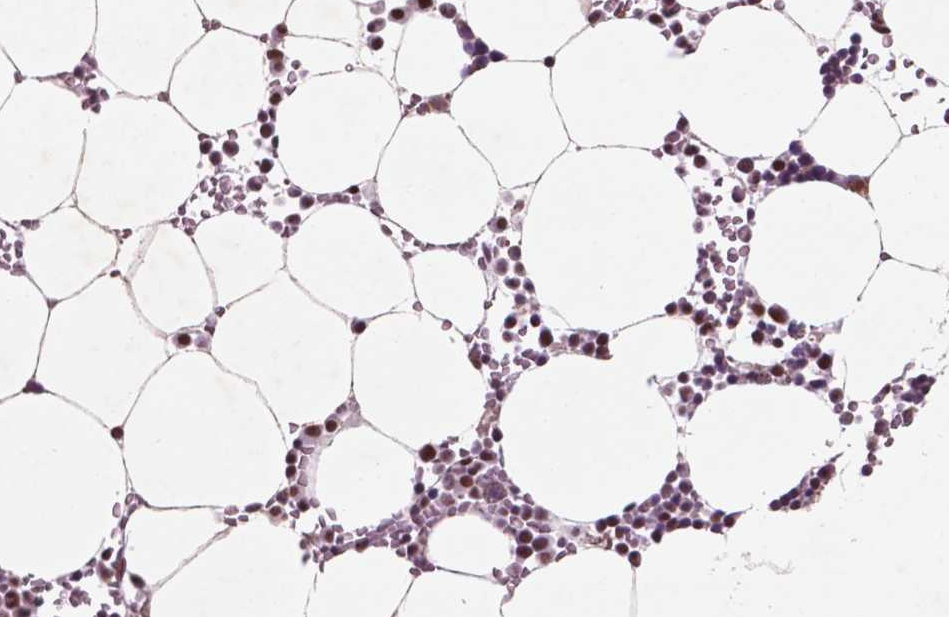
{"staining": {"intensity": "strong", "quantity": "25%-75%", "location": "nuclear"}, "tissue": "bone marrow", "cell_type": "Hematopoietic cells", "image_type": "normal", "snomed": [{"axis": "morphology", "description": "Normal tissue, NOS"}, {"axis": "topography", "description": "Bone marrow"}], "caption": "Protein staining by IHC demonstrates strong nuclear staining in about 25%-75% of hematopoietic cells in normal bone marrow.", "gene": "CTR9", "patient": {"sex": "female", "age": 52}}